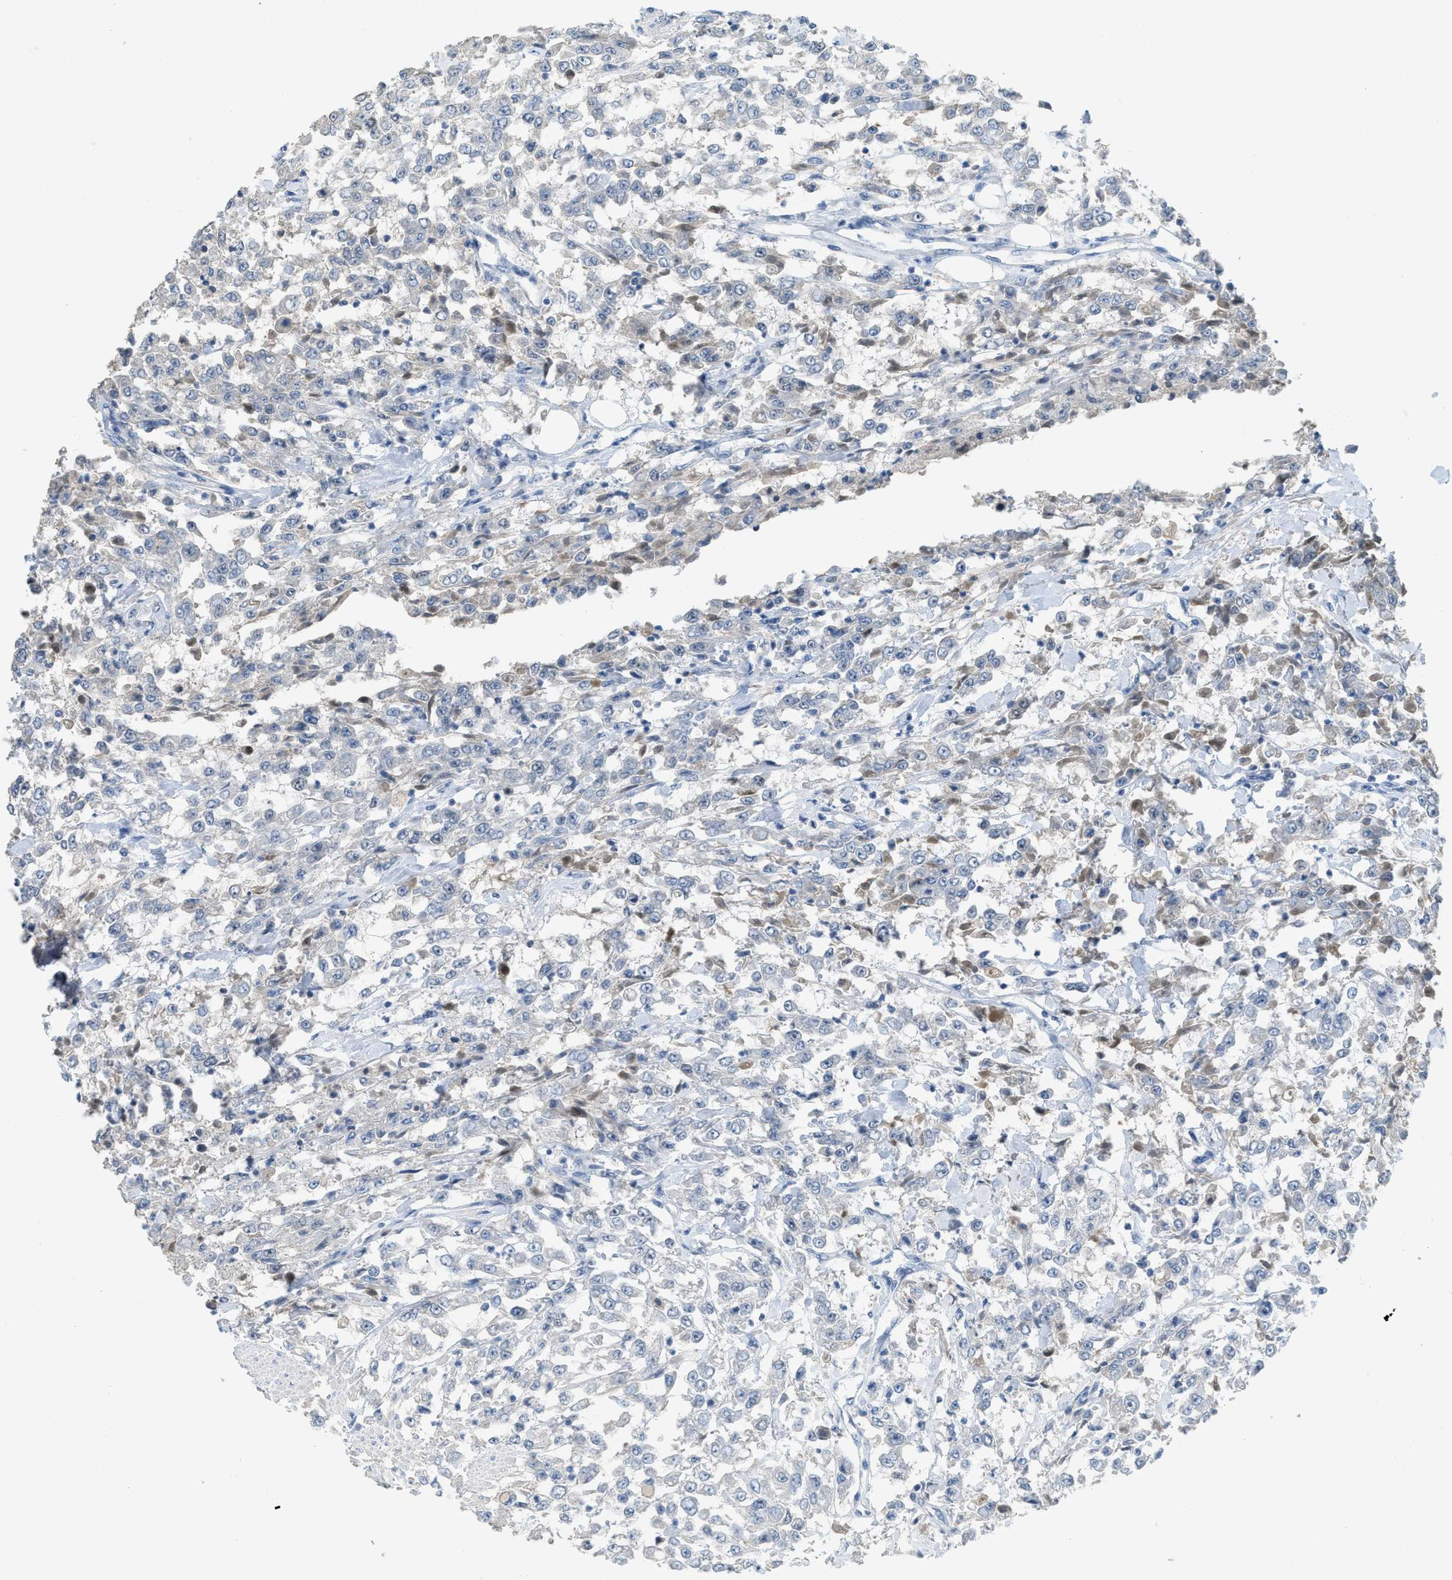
{"staining": {"intensity": "negative", "quantity": "none", "location": "none"}, "tissue": "urothelial cancer", "cell_type": "Tumor cells", "image_type": "cancer", "snomed": [{"axis": "morphology", "description": "Urothelial carcinoma, High grade"}, {"axis": "topography", "description": "Urinary bladder"}], "caption": "Image shows no protein expression in tumor cells of urothelial cancer tissue.", "gene": "MIS18A", "patient": {"sex": "male", "age": 46}}